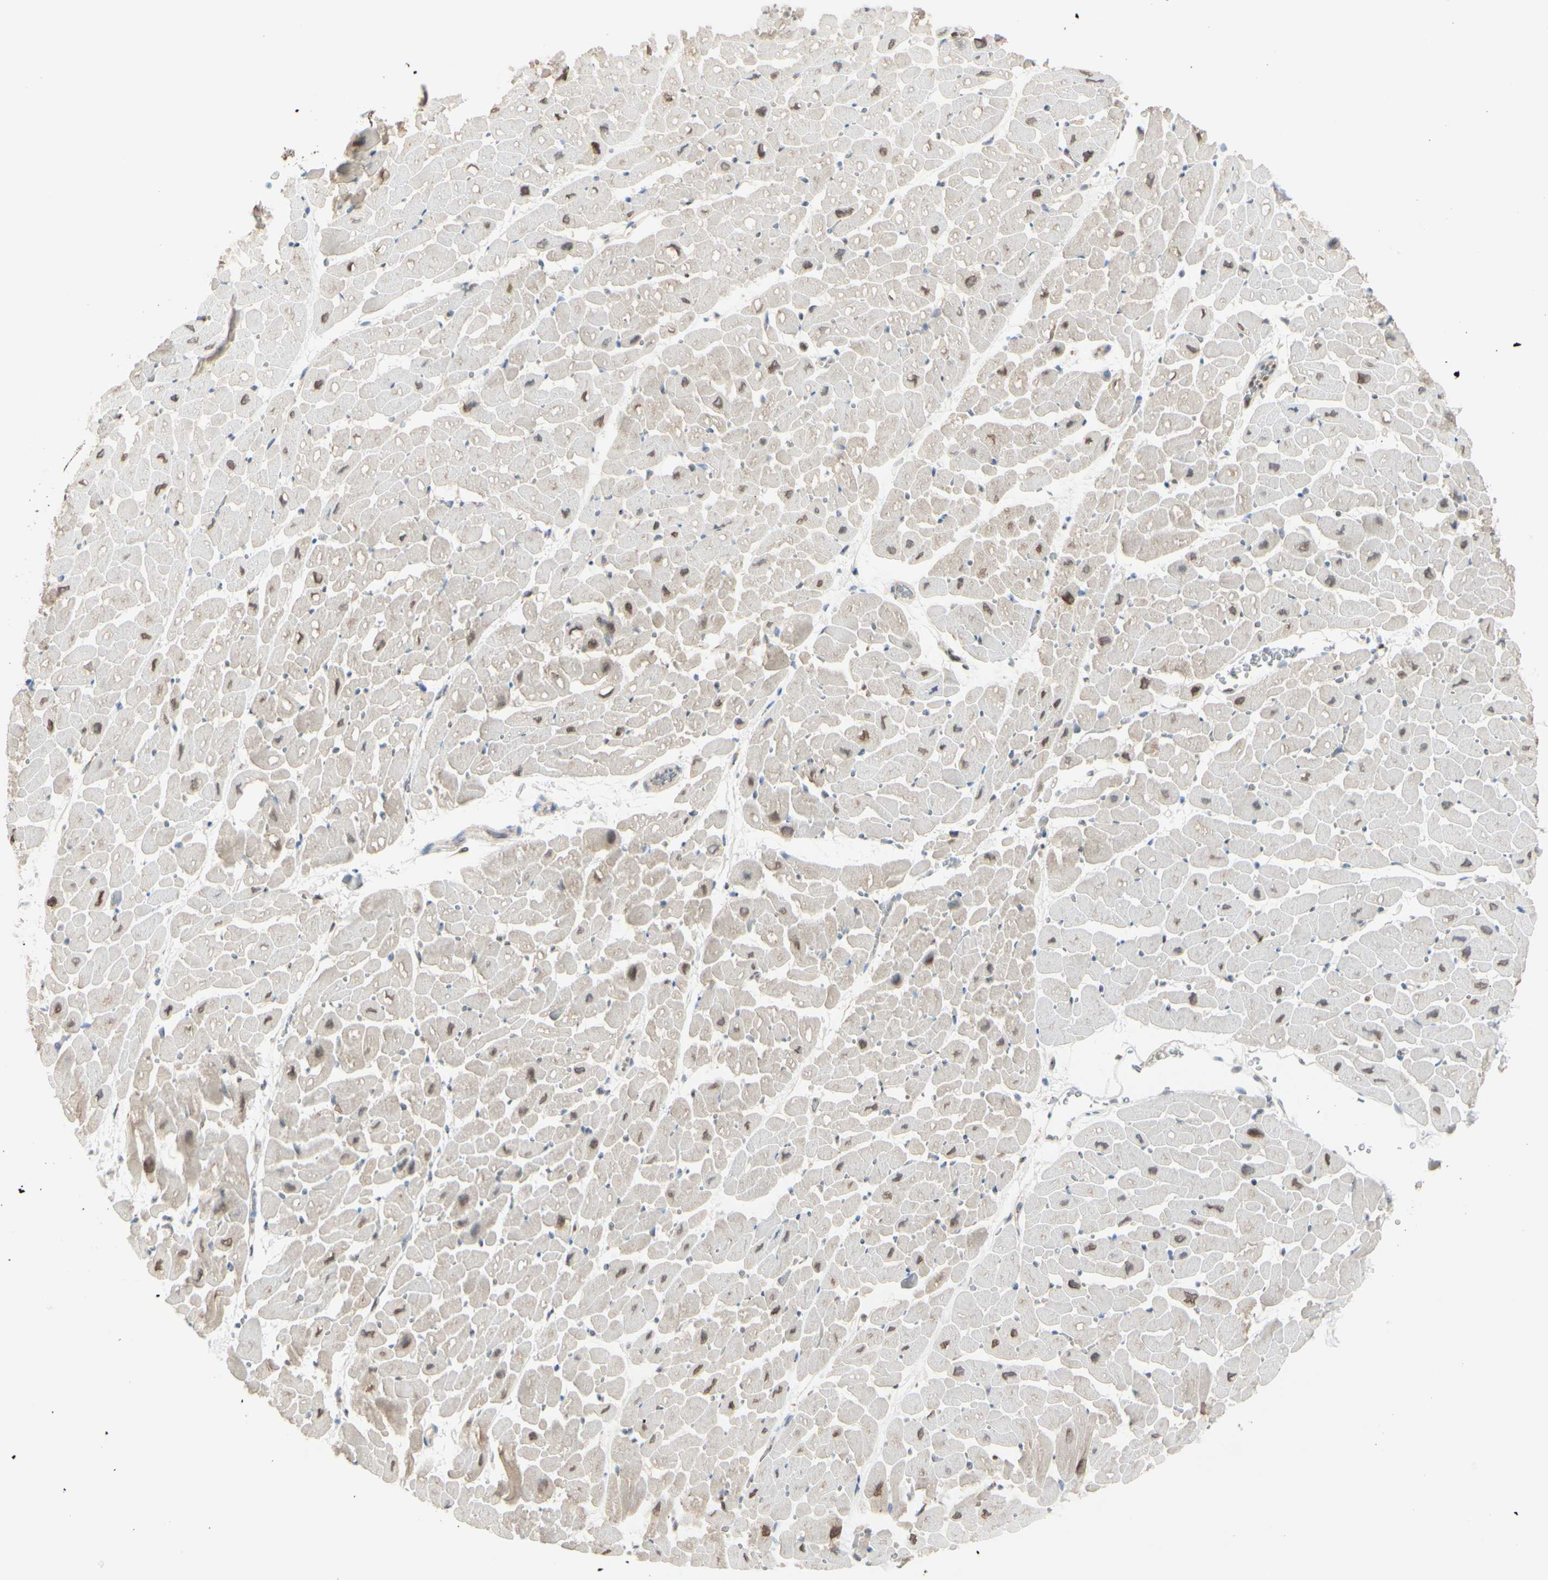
{"staining": {"intensity": "weak", "quantity": "<25%", "location": "cytoplasmic/membranous,nuclear"}, "tissue": "heart muscle", "cell_type": "Cardiomyocytes", "image_type": "normal", "snomed": [{"axis": "morphology", "description": "Normal tissue, NOS"}, {"axis": "topography", "description": "Heart"}], "caption": "Human heart muscle stained for a protein using immunohistochemistry (IHC) shows no expression in cardiomyocytes.", "gene": "PTTG1", "patient": {"sex": "male", "age": 45}}